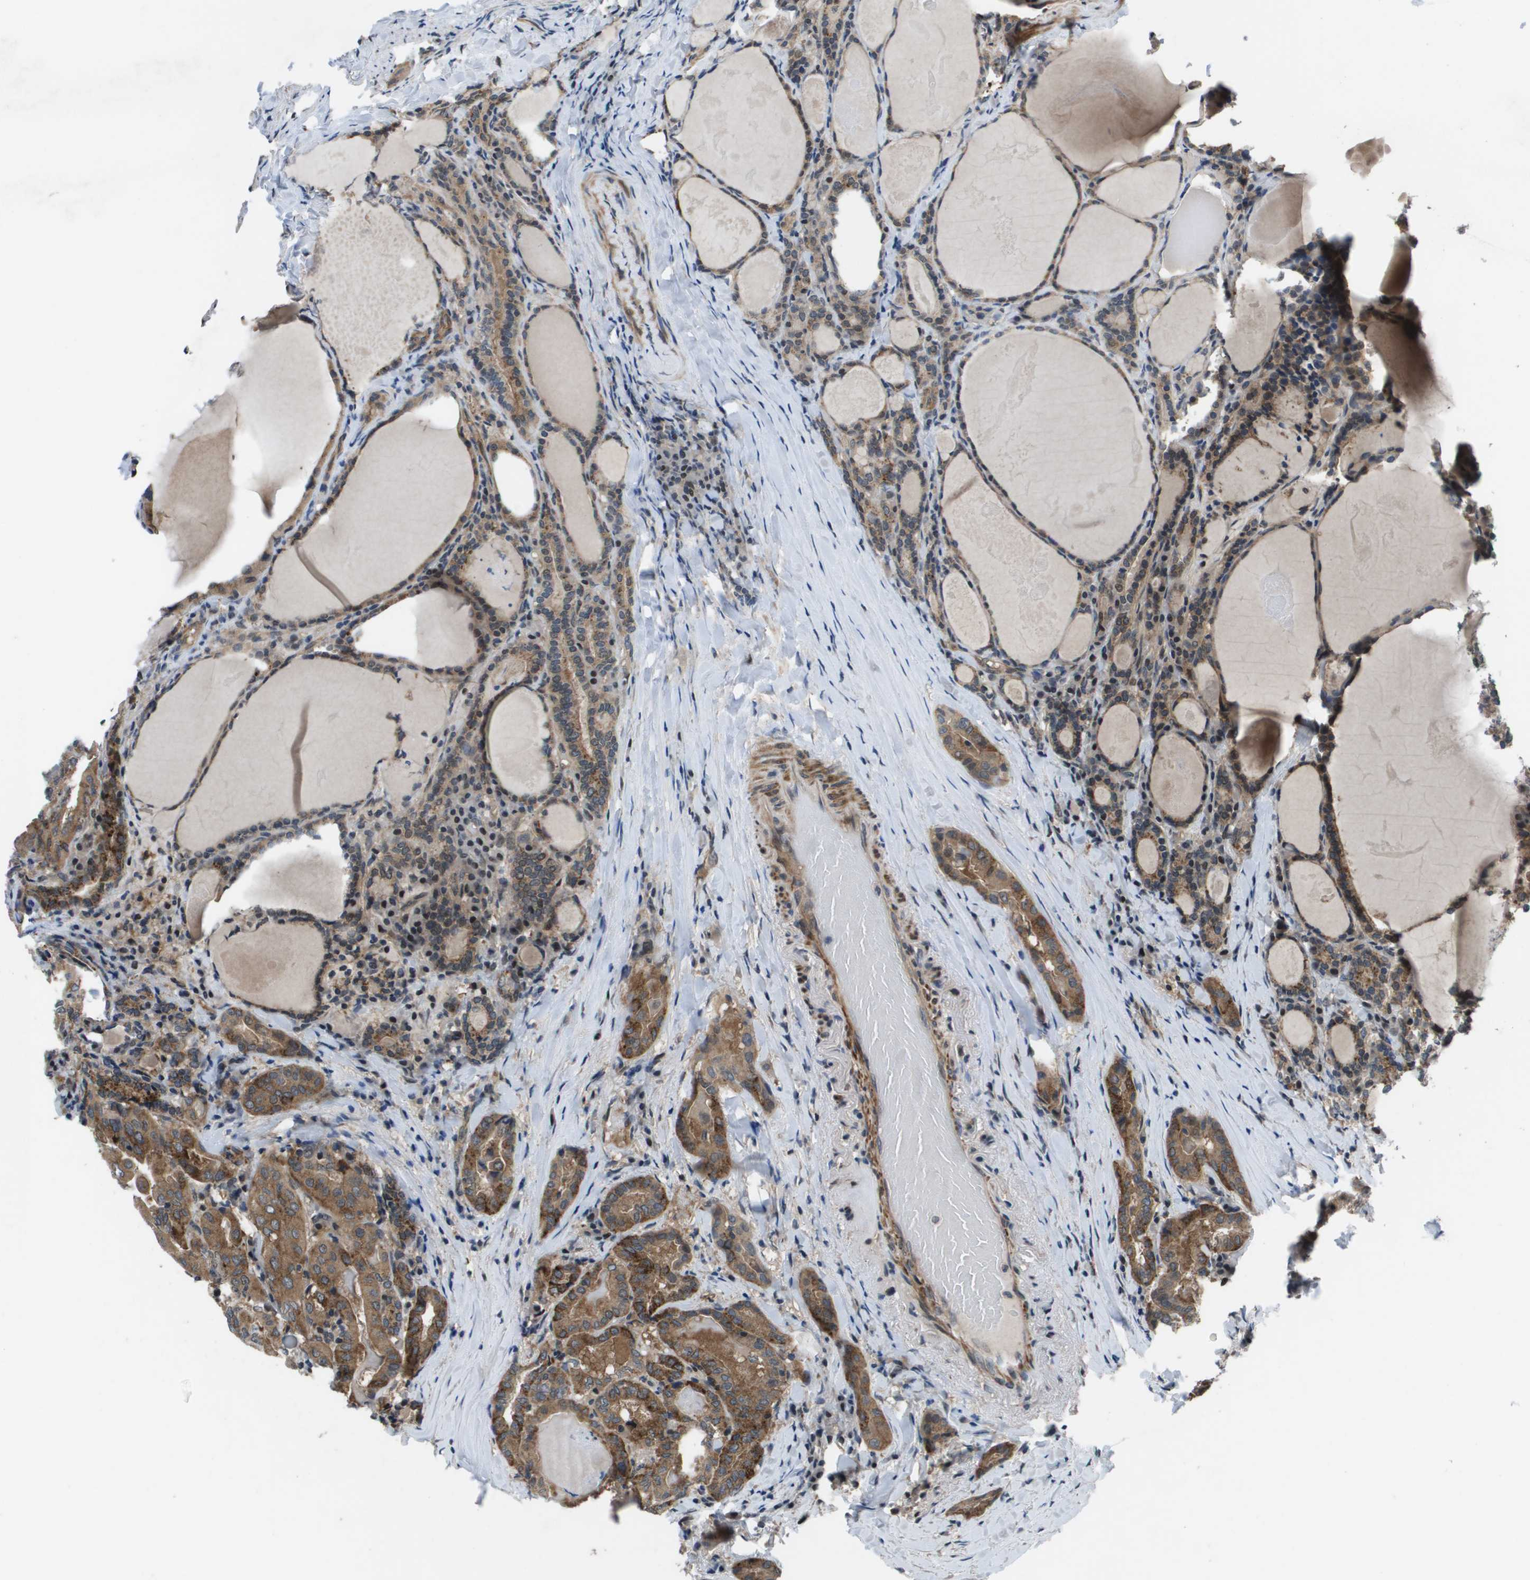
{"staining": {"intensity": "moderate", "quantity": ">75%", "location": "cytoplasmic/membranous"}, "tissue": "thyroid cancer", "cell_type": "Tumor cells", "image_type": "cancer", "snomed": [{"axis": "morphology", "description": "Papillary adenocarcinoma, NOS"}, {"axis": "topography", "description": "Thyroid gland"}], "caption": "Brown immunohistochemical staining in papillary adenocarcinoma (thyroid) reveals moderate cytoplasmic/membranous staining in approximately >75% of tumor cells. (Brightfield microscopy of DAB IHC at high magnification).", "gene": "ENPP5", "patient": {"sex": "female", "age": 42}}